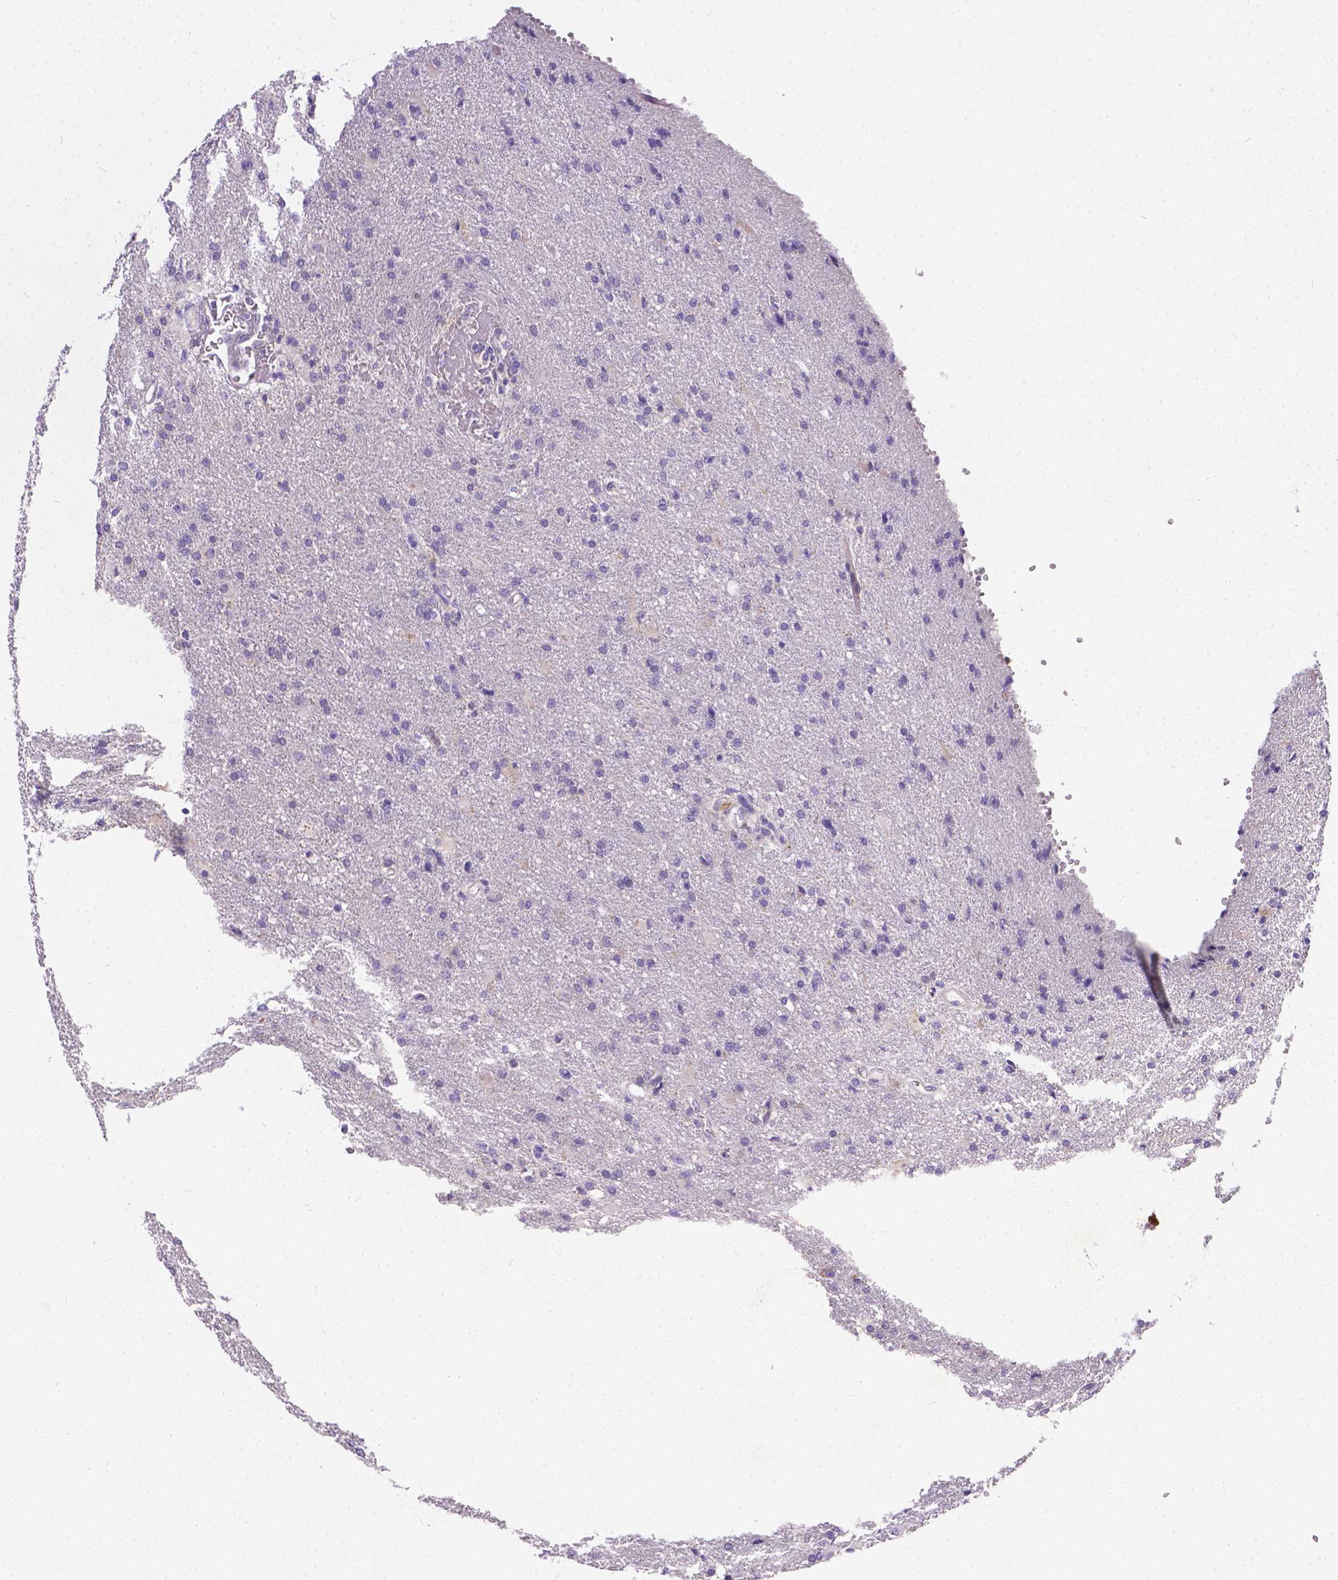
{"staining": {"intensity": "negative", "quantity": "none", "location": "none"}, "tissue": "glioma", "cell_type": "Tumor cells", "image_type": "cancer", "snomed": [{"axis": "morphology", "description": "Glioma, malignant, High grade"}, {"axis": "topography", "description": "Brain"}], "caption": "Glioma stained for a protein using immunohistochemistry (IHC) reveals no staining tumor cells.", "gene": "TM4SF18", "patient": {"sex": "male", "age": 68}}